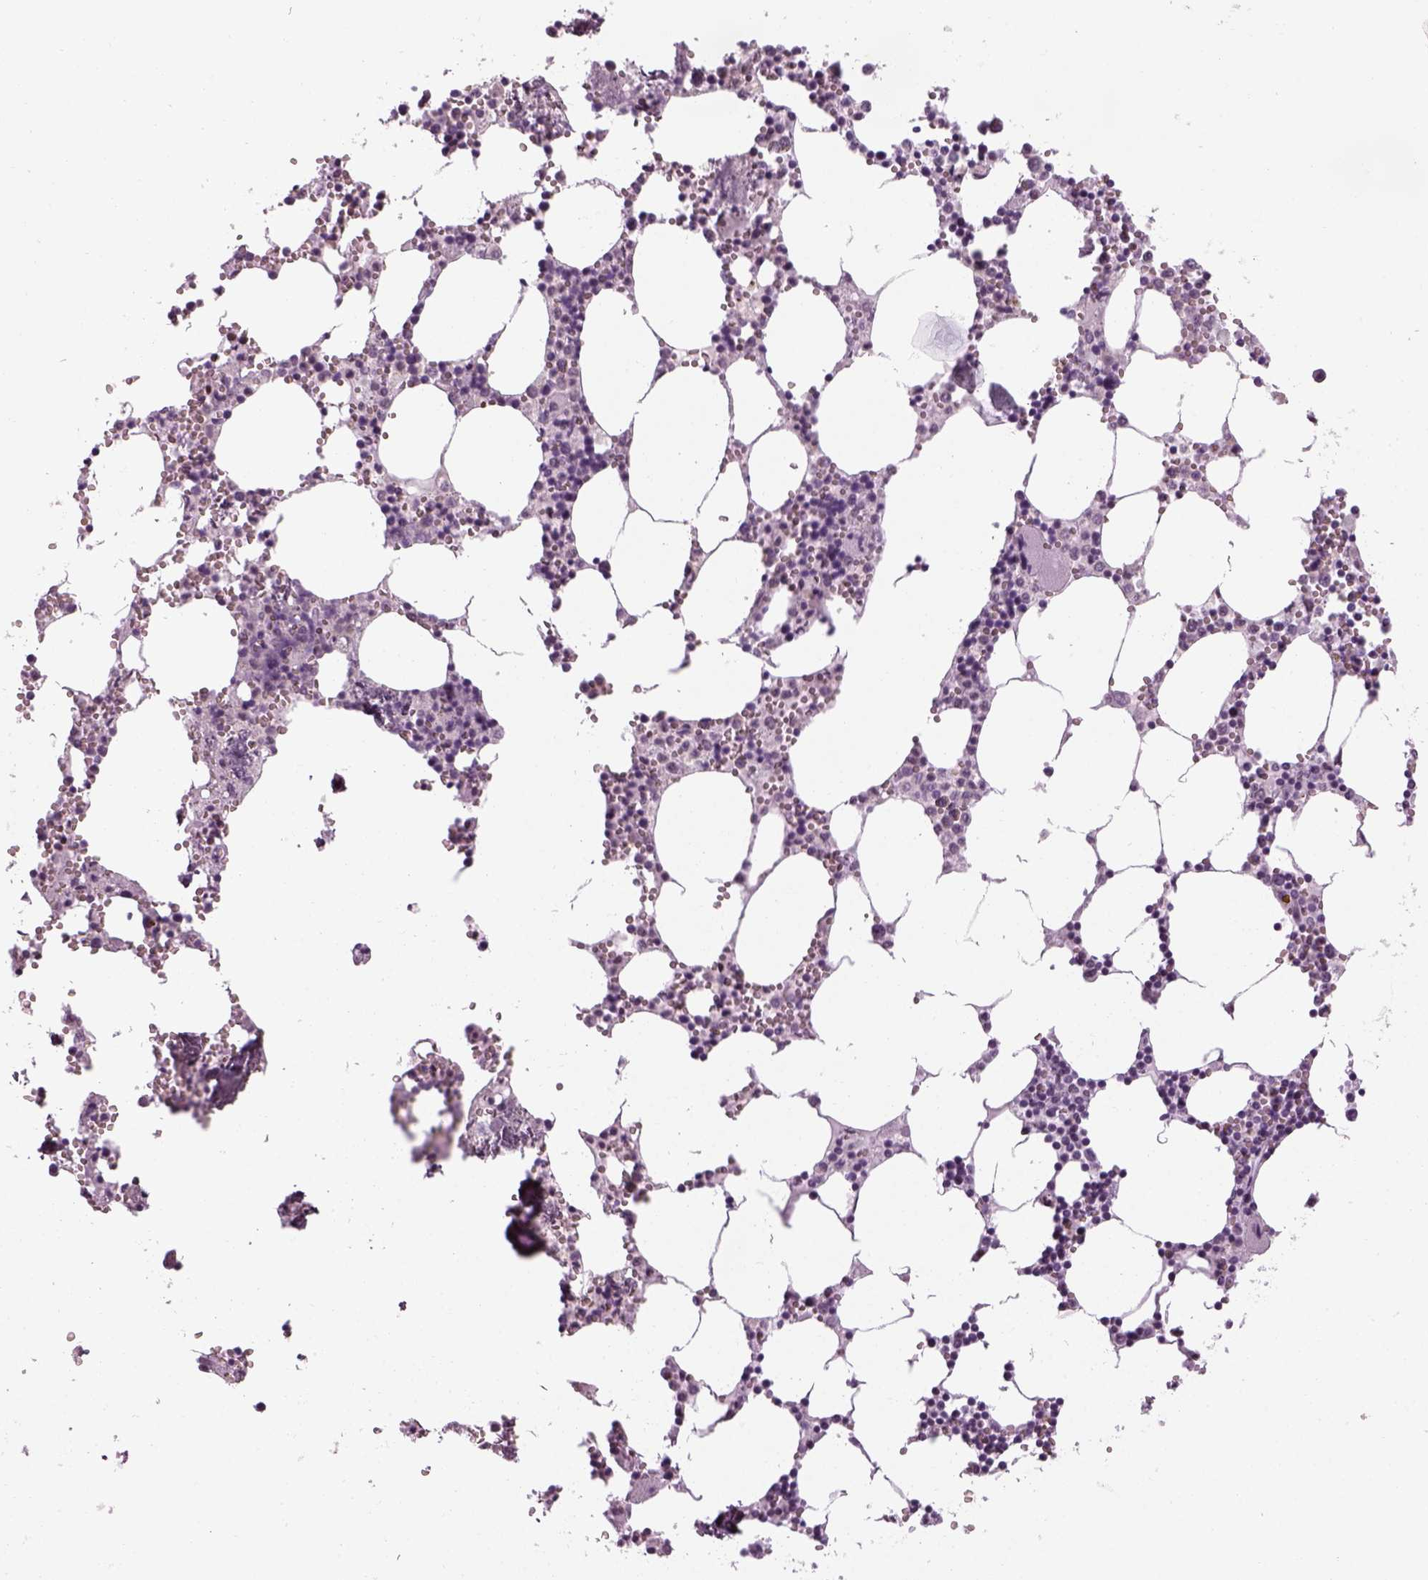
{"staining": {"intensity": "negative", "quantity": "none", "location": "none"}, "tissue": "bone marrow", "cell_type": "Hematopoietic cells", "image_type": "normal", "snomed": [{"axis": "morphology", "description": "Normal tissue, NOS"}, {"axis": "topography", "description": "Bone marrow"}], "caption": "This is a image of IHC staining of normal bone marrow, which shows no staining in hematopoietic cells. Brightfield microscopy of immunohistochemistry stained with DAB (3,3'-diaminobenzidine) (brown) and hematoxylin (blue), captured at high magnification.", "gene": "KCNG2", "patient": {"sex": "male", "age": 54}}